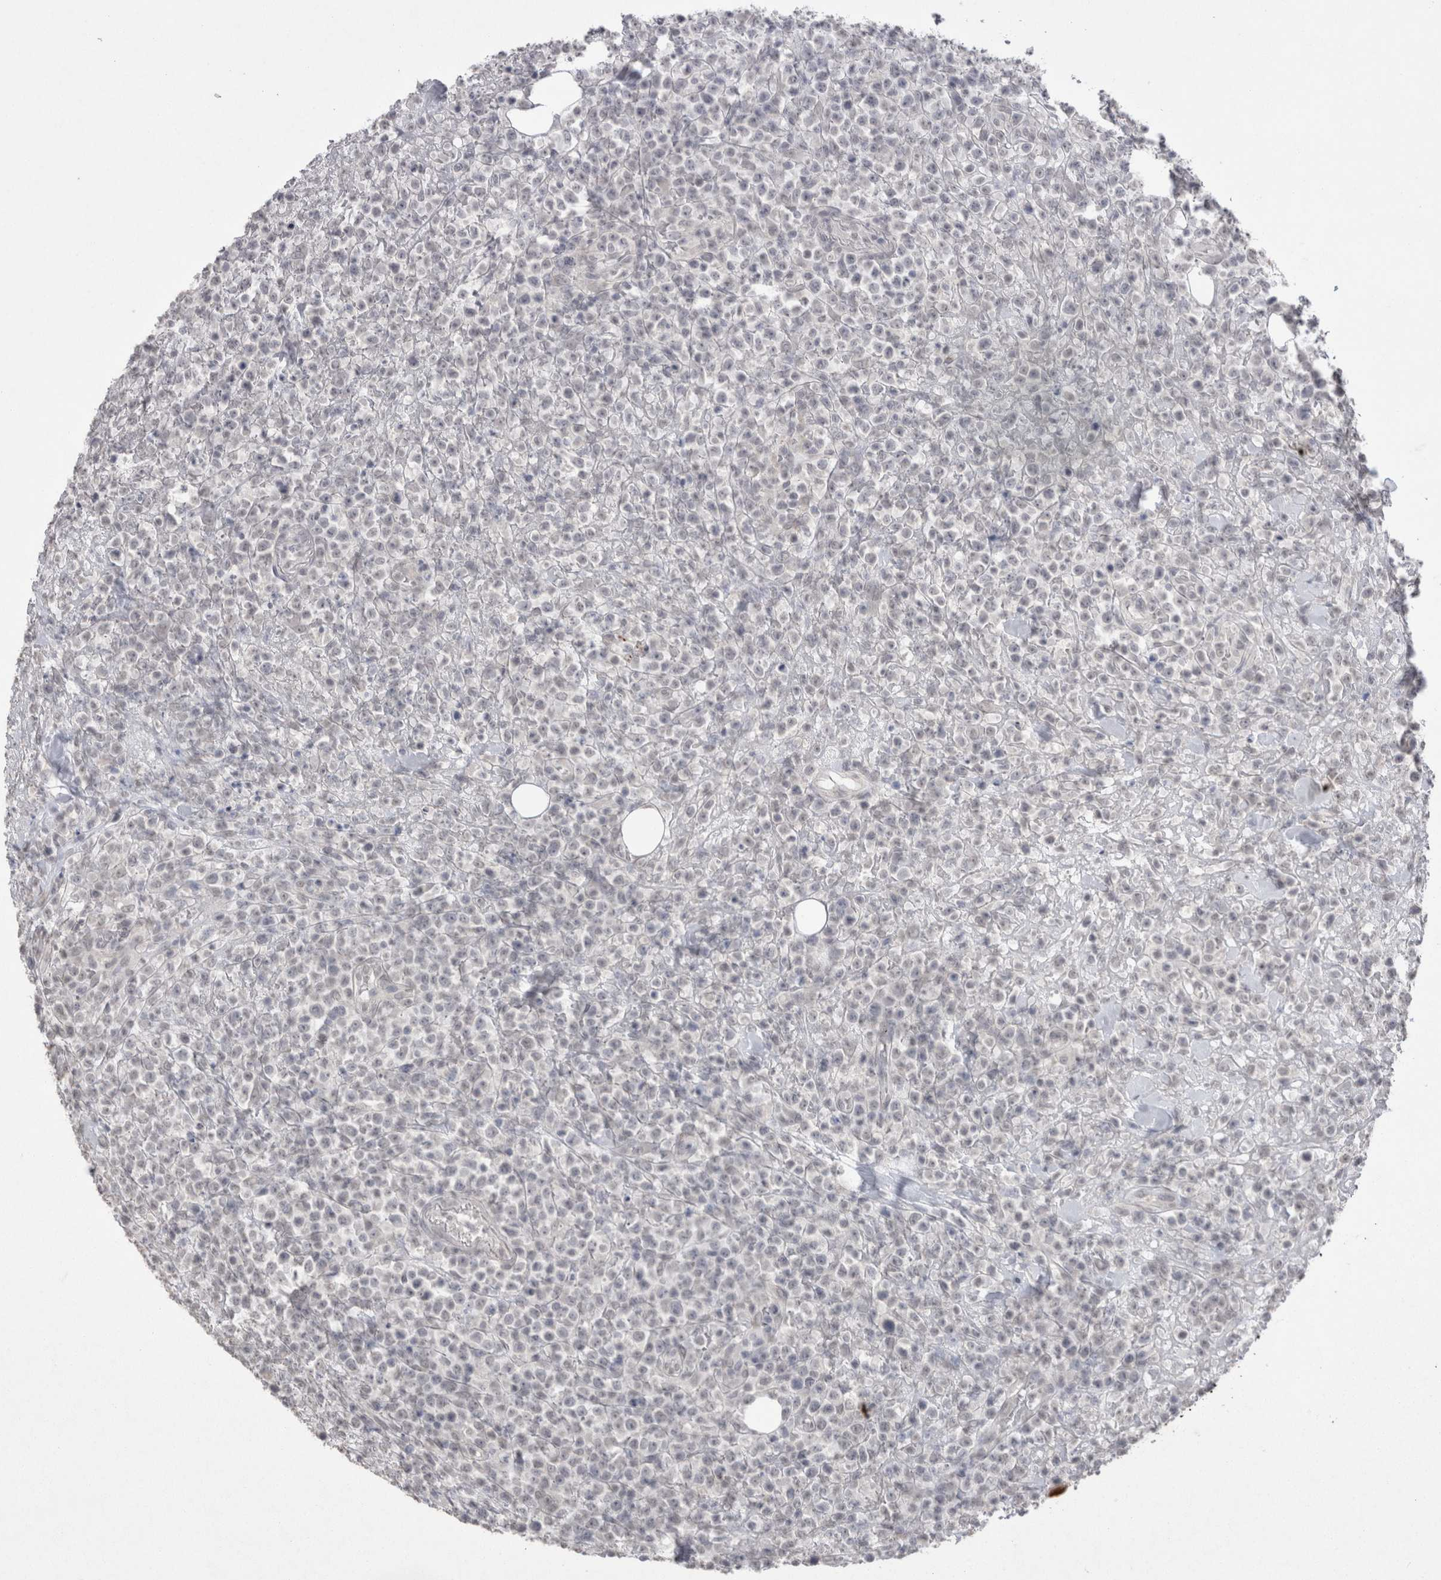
{"staining": {"intensity": "negative", "quantity": "none", "location": "none"}, "tissue": "lymphoma", "cell_type": "Tumor cells", "image_type": "cancer", "snomed": [{"axis": "morphology", "description": "Malignant lymphoma, non-Hodgkin's type, High grade"}, {"axis": "topography", "description": "Colon"}], "caption": "Human high-grade malignant lymphoma, non-Hodgkin's type stained for a protein using IHC shows no expression in tumor cells.", "gene": "DDX4", "patient": {"sex": "female", "age": 53}}